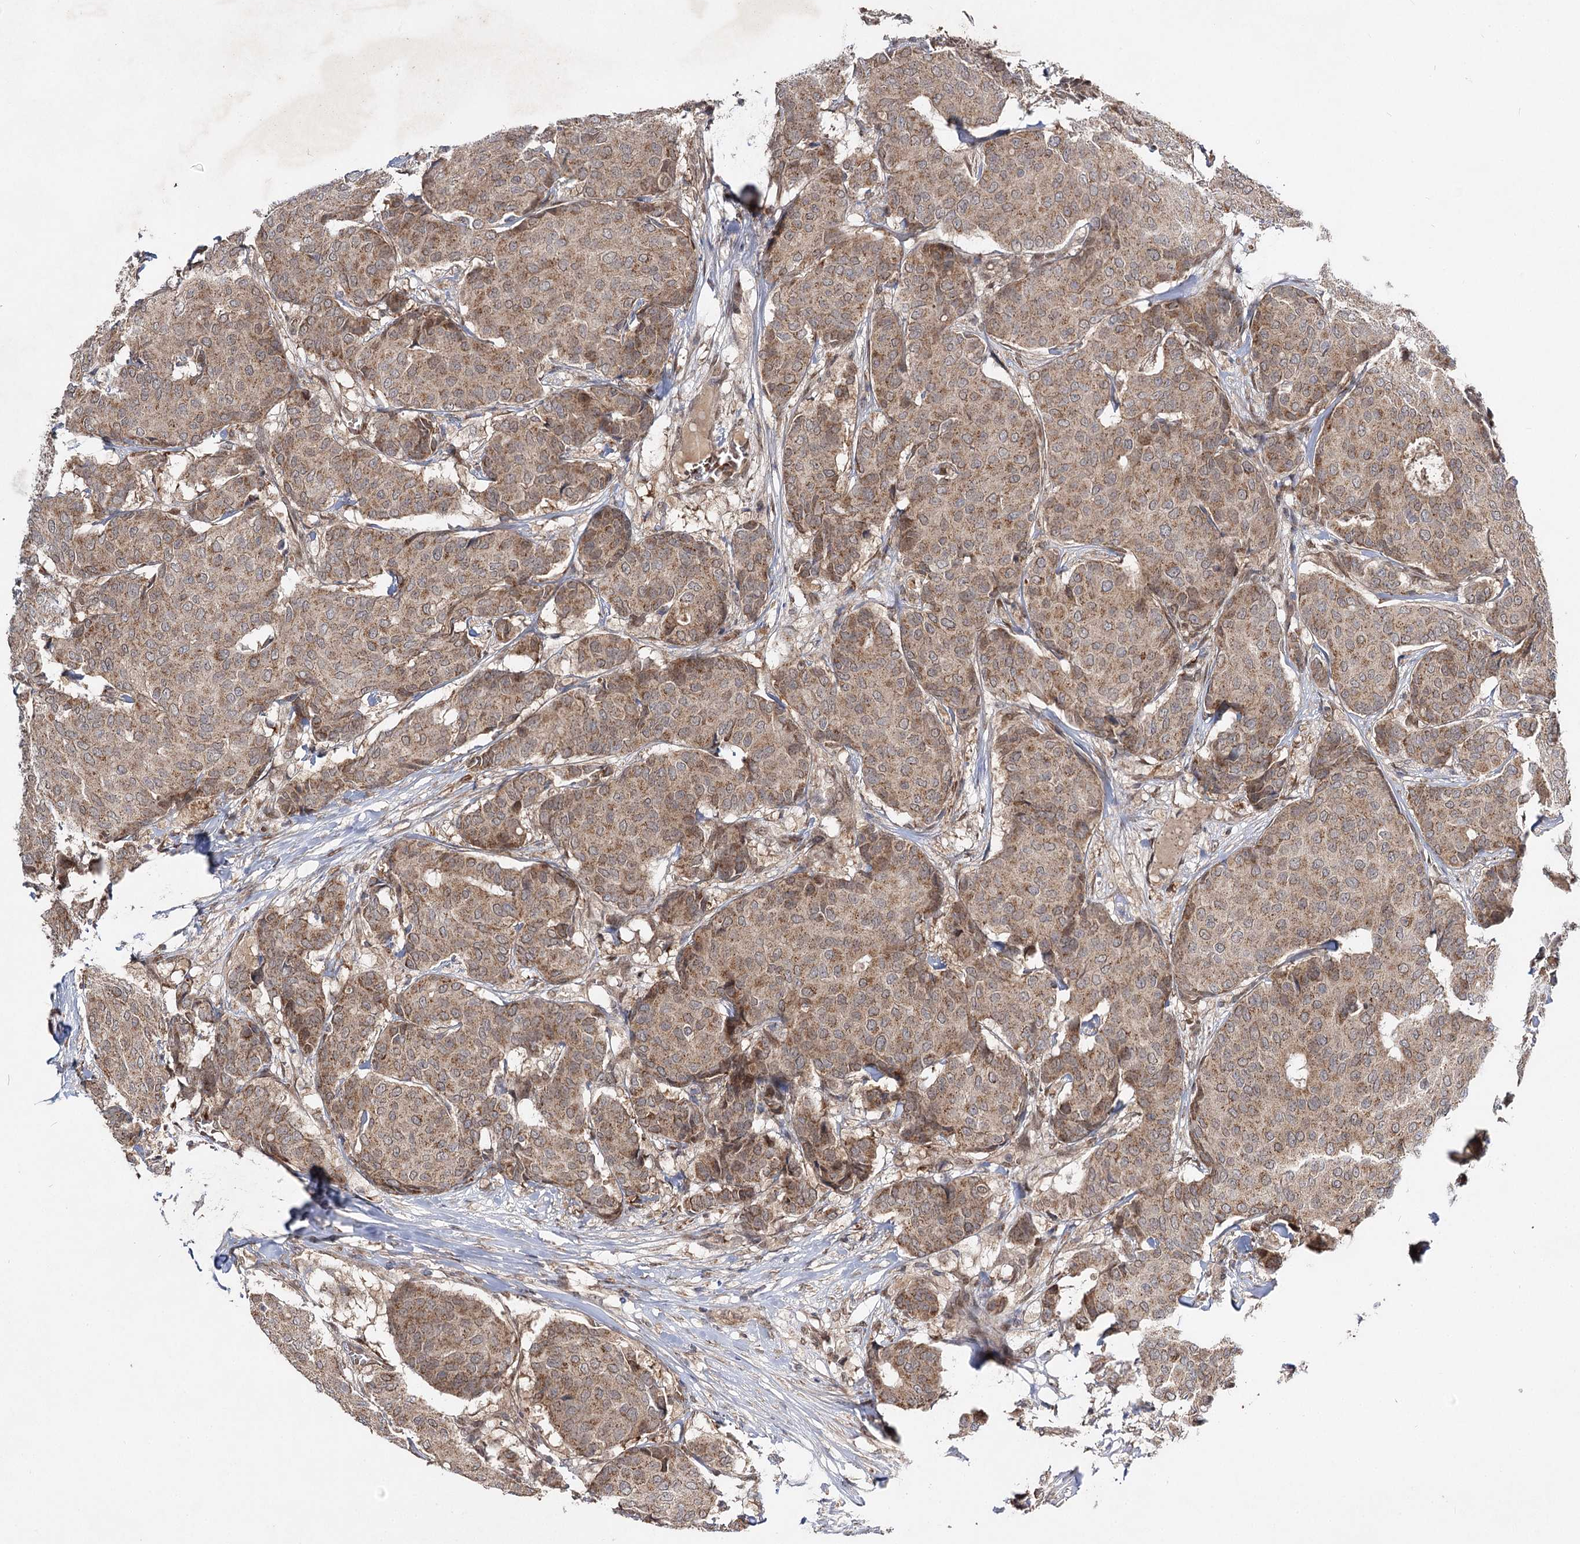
{"staining": {"intensity": "moderate", "quantity": ">75%", "location": "cytoplasmic/membranous"}, "tissue": "breast cancer", "cell_type": "Tumor cells", "image_type": "cancer", "snomed": [{"axis": "morphology", "description": "Duct carcinoma"}, {"axis": "topography", "description": "Breast"}], "caption": "Intraductal carcinoma (breast) was stained to show a protein in brown. There is medium levels of moderate cytoplasmic/membranous staining in approximately >75% of tumor cells.", "gene": "MSANTD2", "patient": {"sex": "female", "age": 75}}